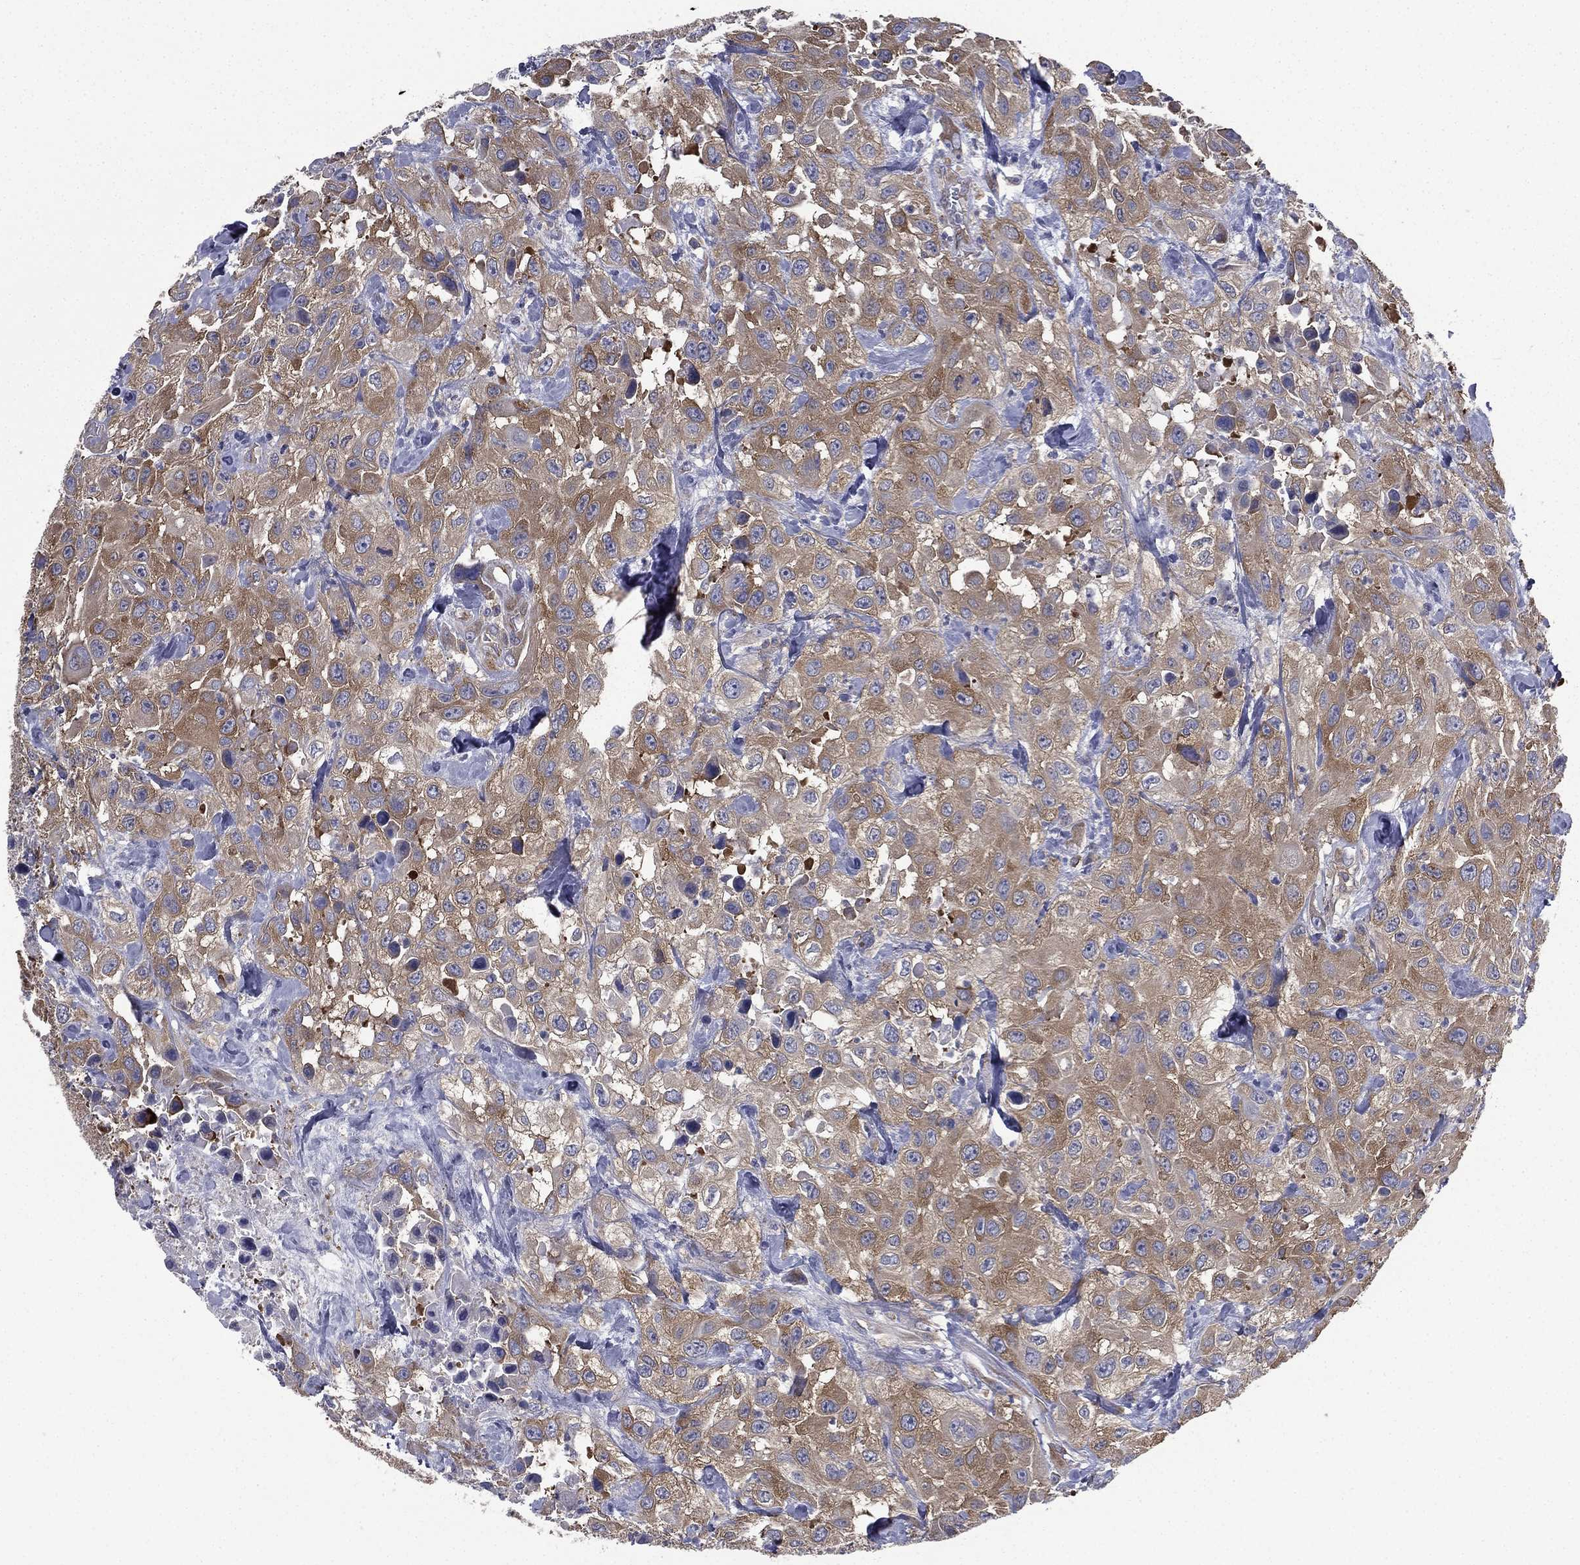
{"staining": {"intensity": "moderate", "quantity": "25%-75%", "location": "cytoplasmic/membranous"}, "tissue": "urothelial cancer", "cell_type": "Tumor cells", "image_type": "cancer", "snomed": [{"axis": "morphology", "description": "Urothelial carcinoma, High grade"}, {"axis": "topography", "description": "Urinary bladder"}], "caption": "The histopathology image shows immunohistochemical staining of high-grade urothelial carcinoma. There is moderate cytoplasmic/membranous staining is appreciated in about 25%-75% of tumor cells.", "gene": "FARSA", "patient": {"sex": "male", "age": 79}}